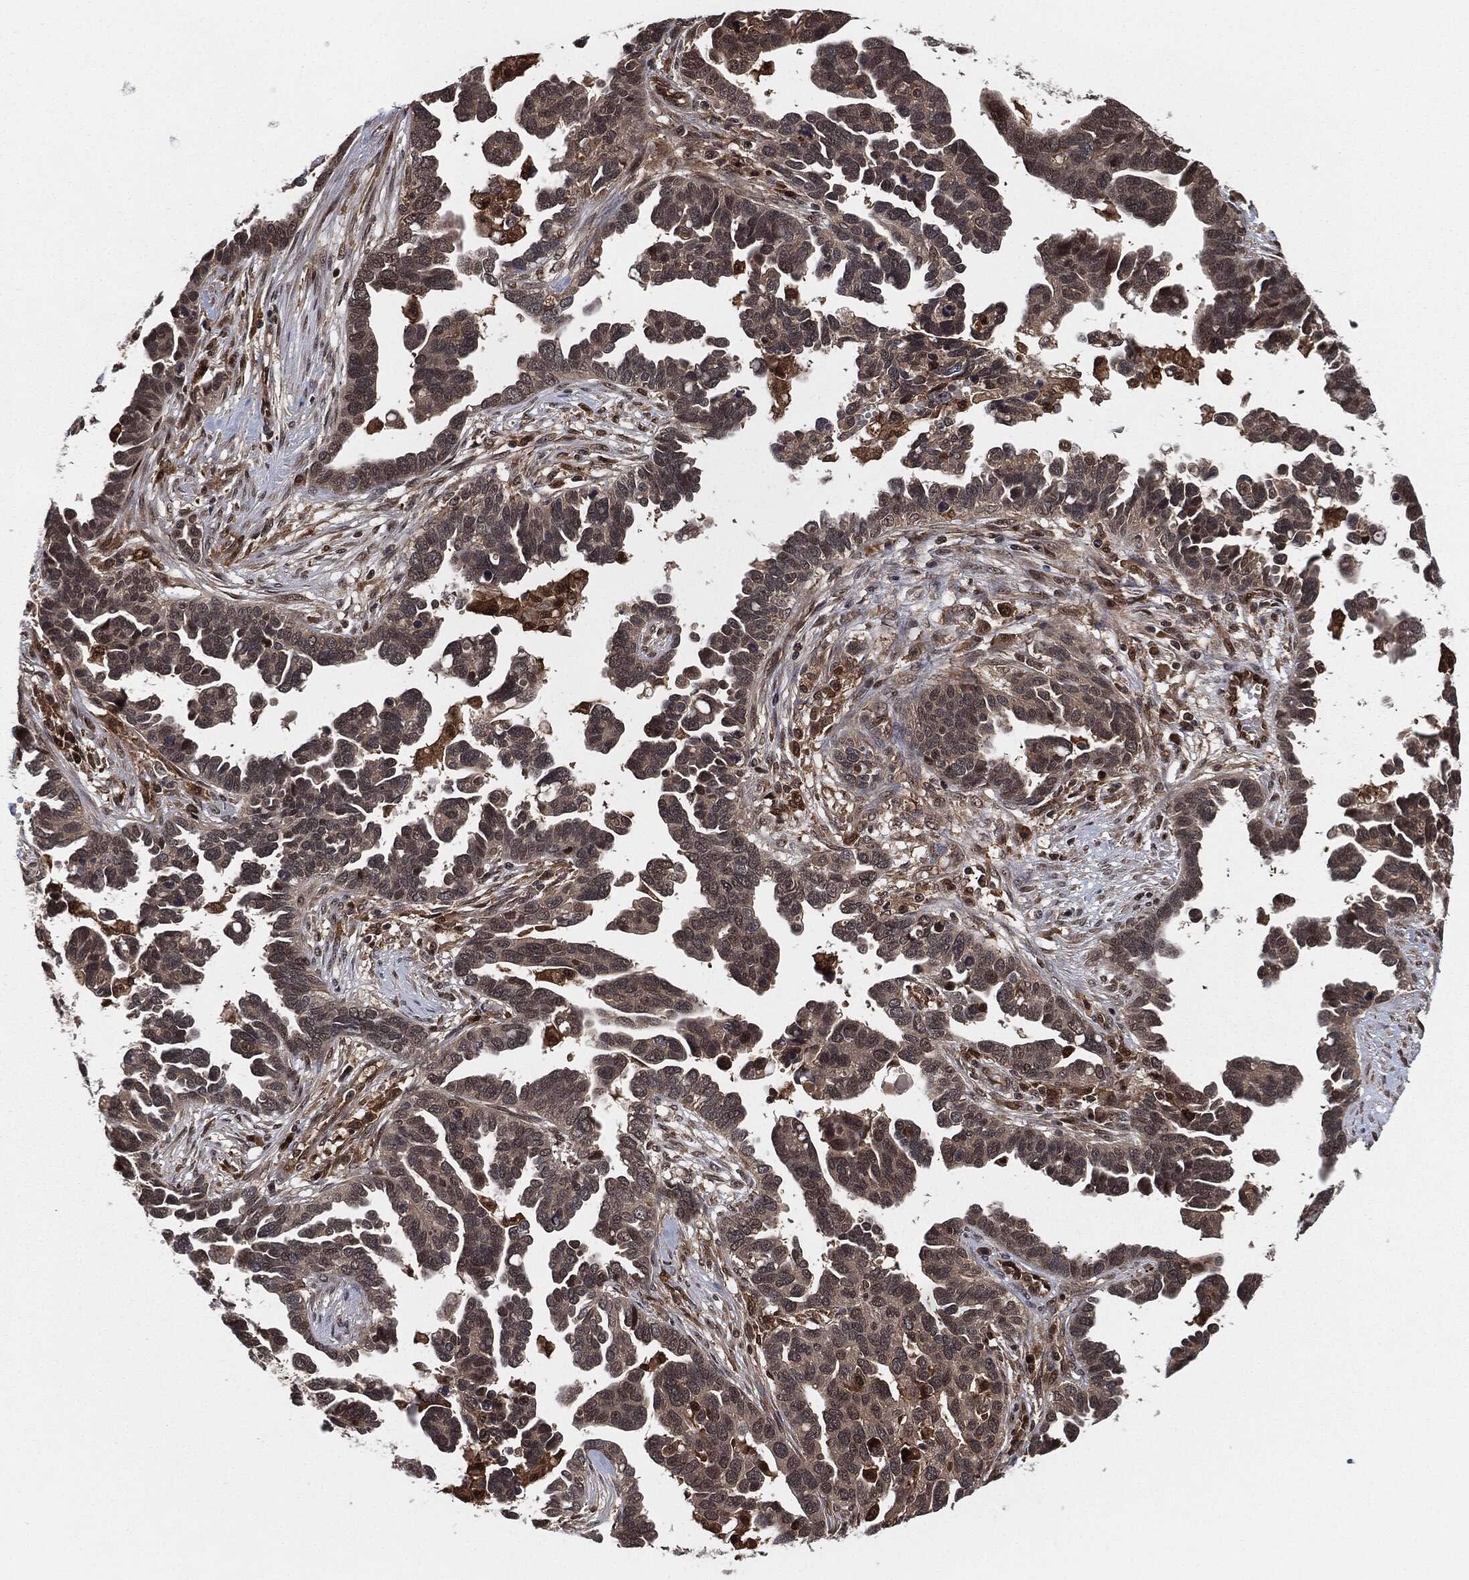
{"staining": {"intensity": "negative", "quantity": "none", "location": "none"}, "tissue": "ovarian cancer", "cell_type": "Tumor cells", "image_type": "cancer", "snomed": [{"axis": "morphology", "description": "Cystadenocarcinoma, serous, NOS"}, {"axis": "topography", "description": "Ovary"}], "caption": "High power microscopy image of an IHC image of ovarian serous cystadenocarcinoma, revealing no significant staining in tumor cells. (Brightfield microscopy of DAB (3,3'-diaminobenzidine) immunohistochemistry at high magnification).", "gene": "CAPRIN2", "patient": {"sex": "female", "age": 54}}